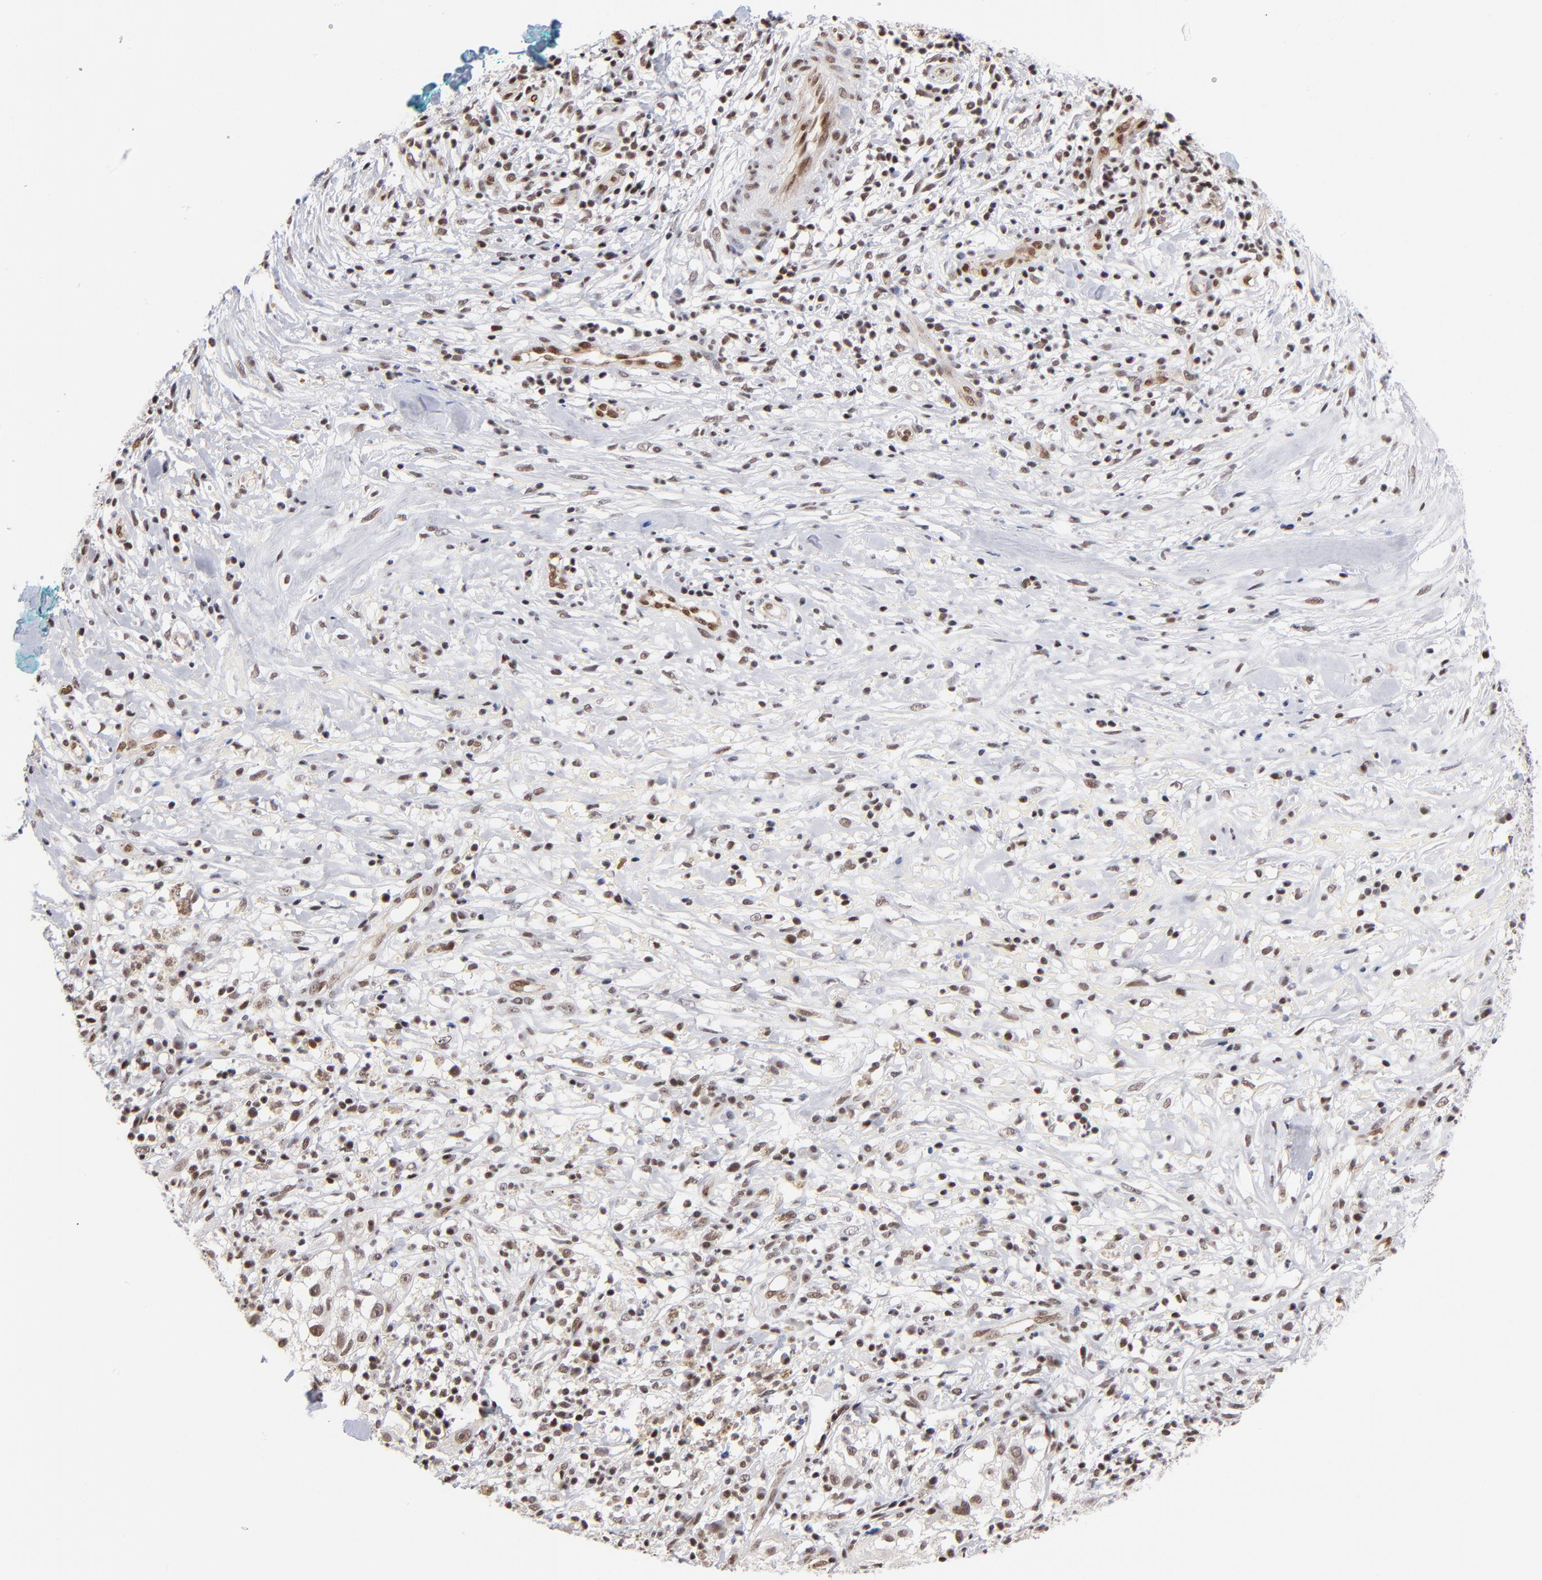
{"staining": {"intensity": "moderate", "quantity": ">75%", "location": "nuclear"}, "tissue": "melanoma", "cell_type": "Tumor cells", "image_type": "cancer", "snomed": [{"axis": "morphology", "description": "Necrosis, NOS"}, {"axis": "morphology", "description": "Malignant melanoma, NOS"}, {"axis": "topography", "description": "Skin"}], "caption": "Protein staining demonstrates moderate nuclear expression in about >75% of tumor cells in melanoma. (Brightfield microscopy of DAB IHC at high magnification).", "gene": "GABPA", "patient": {"sex": "female", "age": 87}}